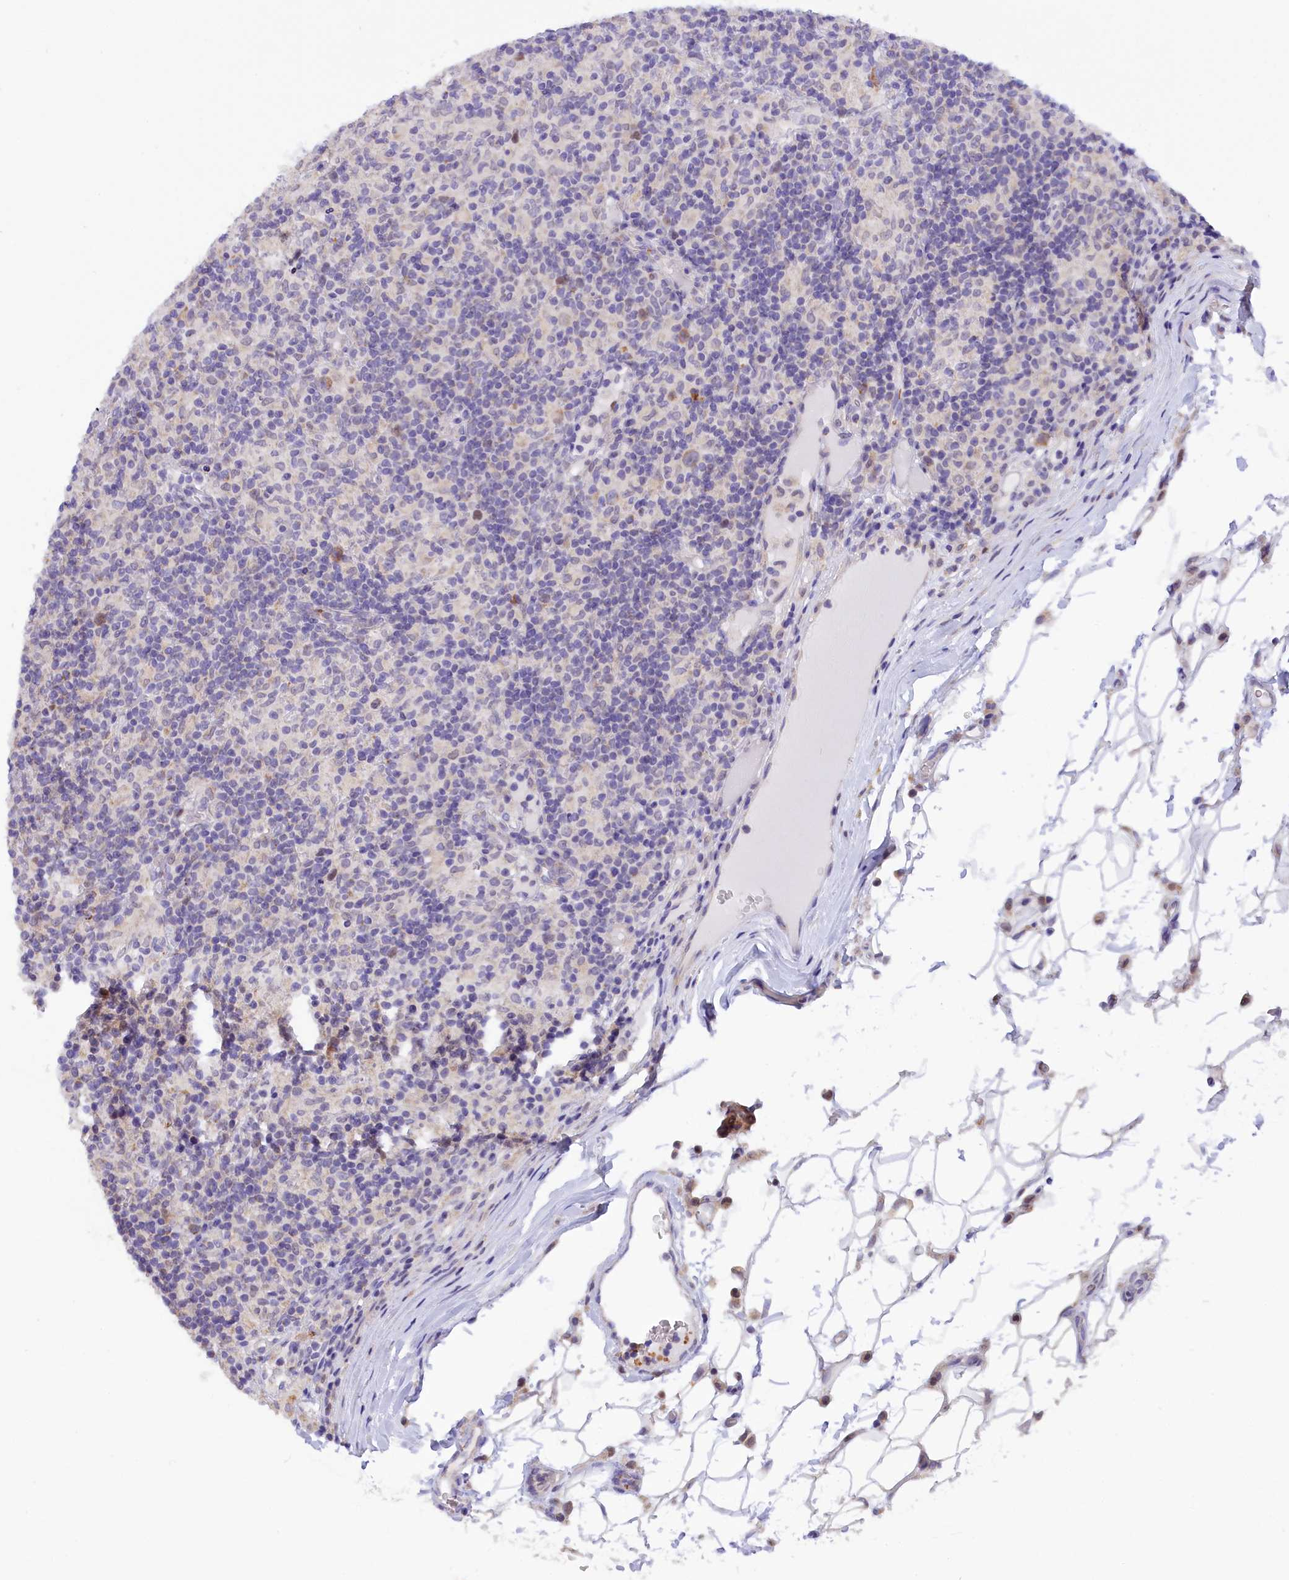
{"staining": {"intensity": "weak", "quantity": "25%-75%", "location": "cytoplasmic/membranous"}, "tissue": "lymphoma", "cell_type": "Tumor cells", "image_type": "cancer", "snomed": [{"axis": "morphology", "description": "Hodgkin's disease, NOS"}, {"axis": "topography", "description": "Lymph node"}], "caption": "Brown immunohistochemical staining in human Hodgkin's disease reveals weak cytoplasmic/membranous positivity in approximately 25%-75% of tumor cells.", "gene": "PKIA", "patient": {"sex": "male", "age": 70}}